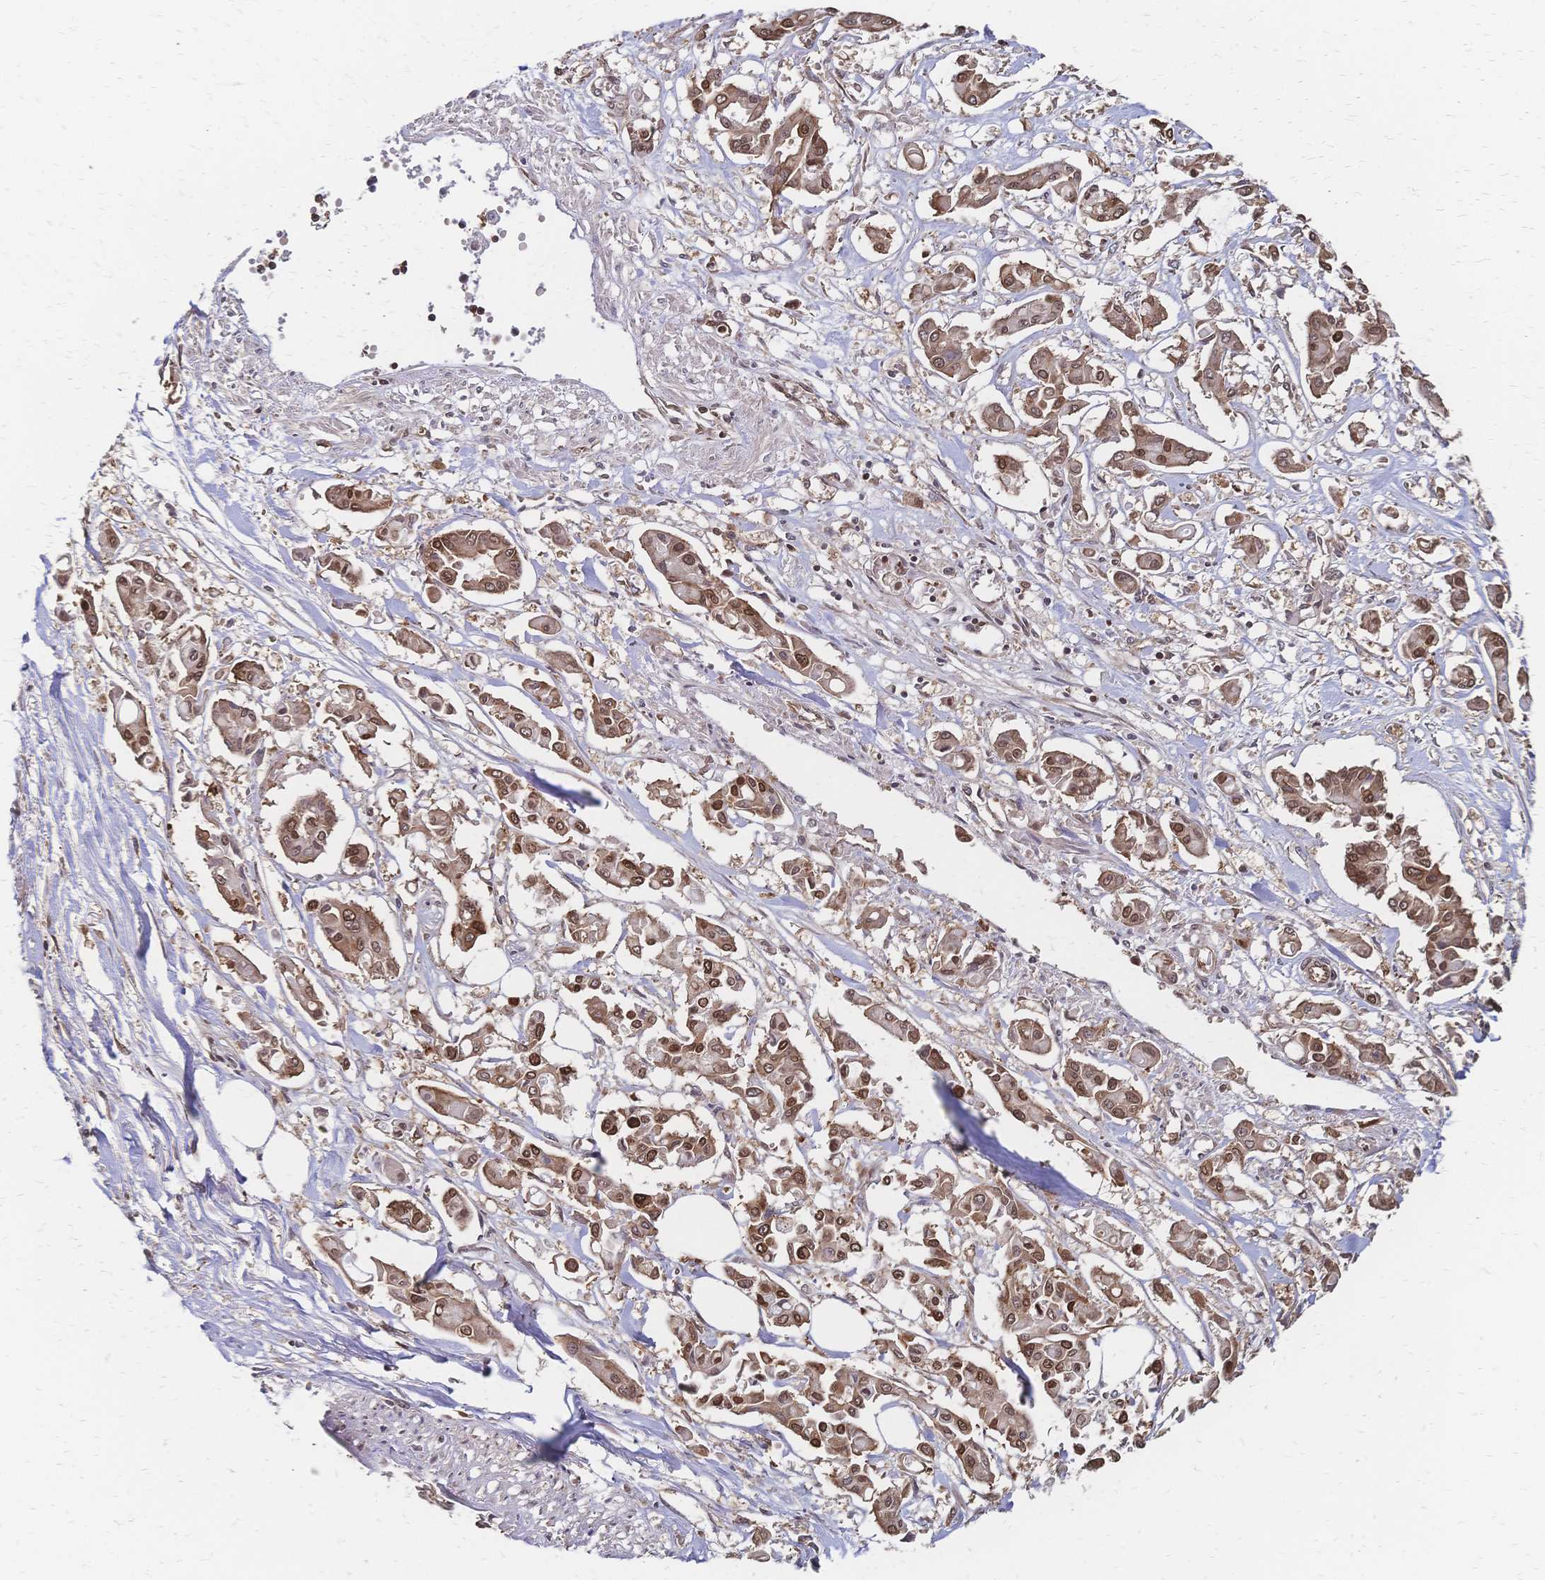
{"staining": {"intensity": "moderate", "quantity": ">75%", "location": "nuclear"}, "tissue": "pancreatic cancer", "cell_type": "Tumor cells", "image_type": "cancer", "snomed": [{"axis": "morphology", "description": "Adenocarcinoma, NOS"}, {"axis": "topography", "description": "Pancreas"}], "caption": "Immunohistochemical staining of pancreatic adenocarcinoma demonstrates moderate nuclear protein expression in approximately >75% of tumor cells.", "gene": "HDGF", "patient": {"sex": "male", "age": 61}}